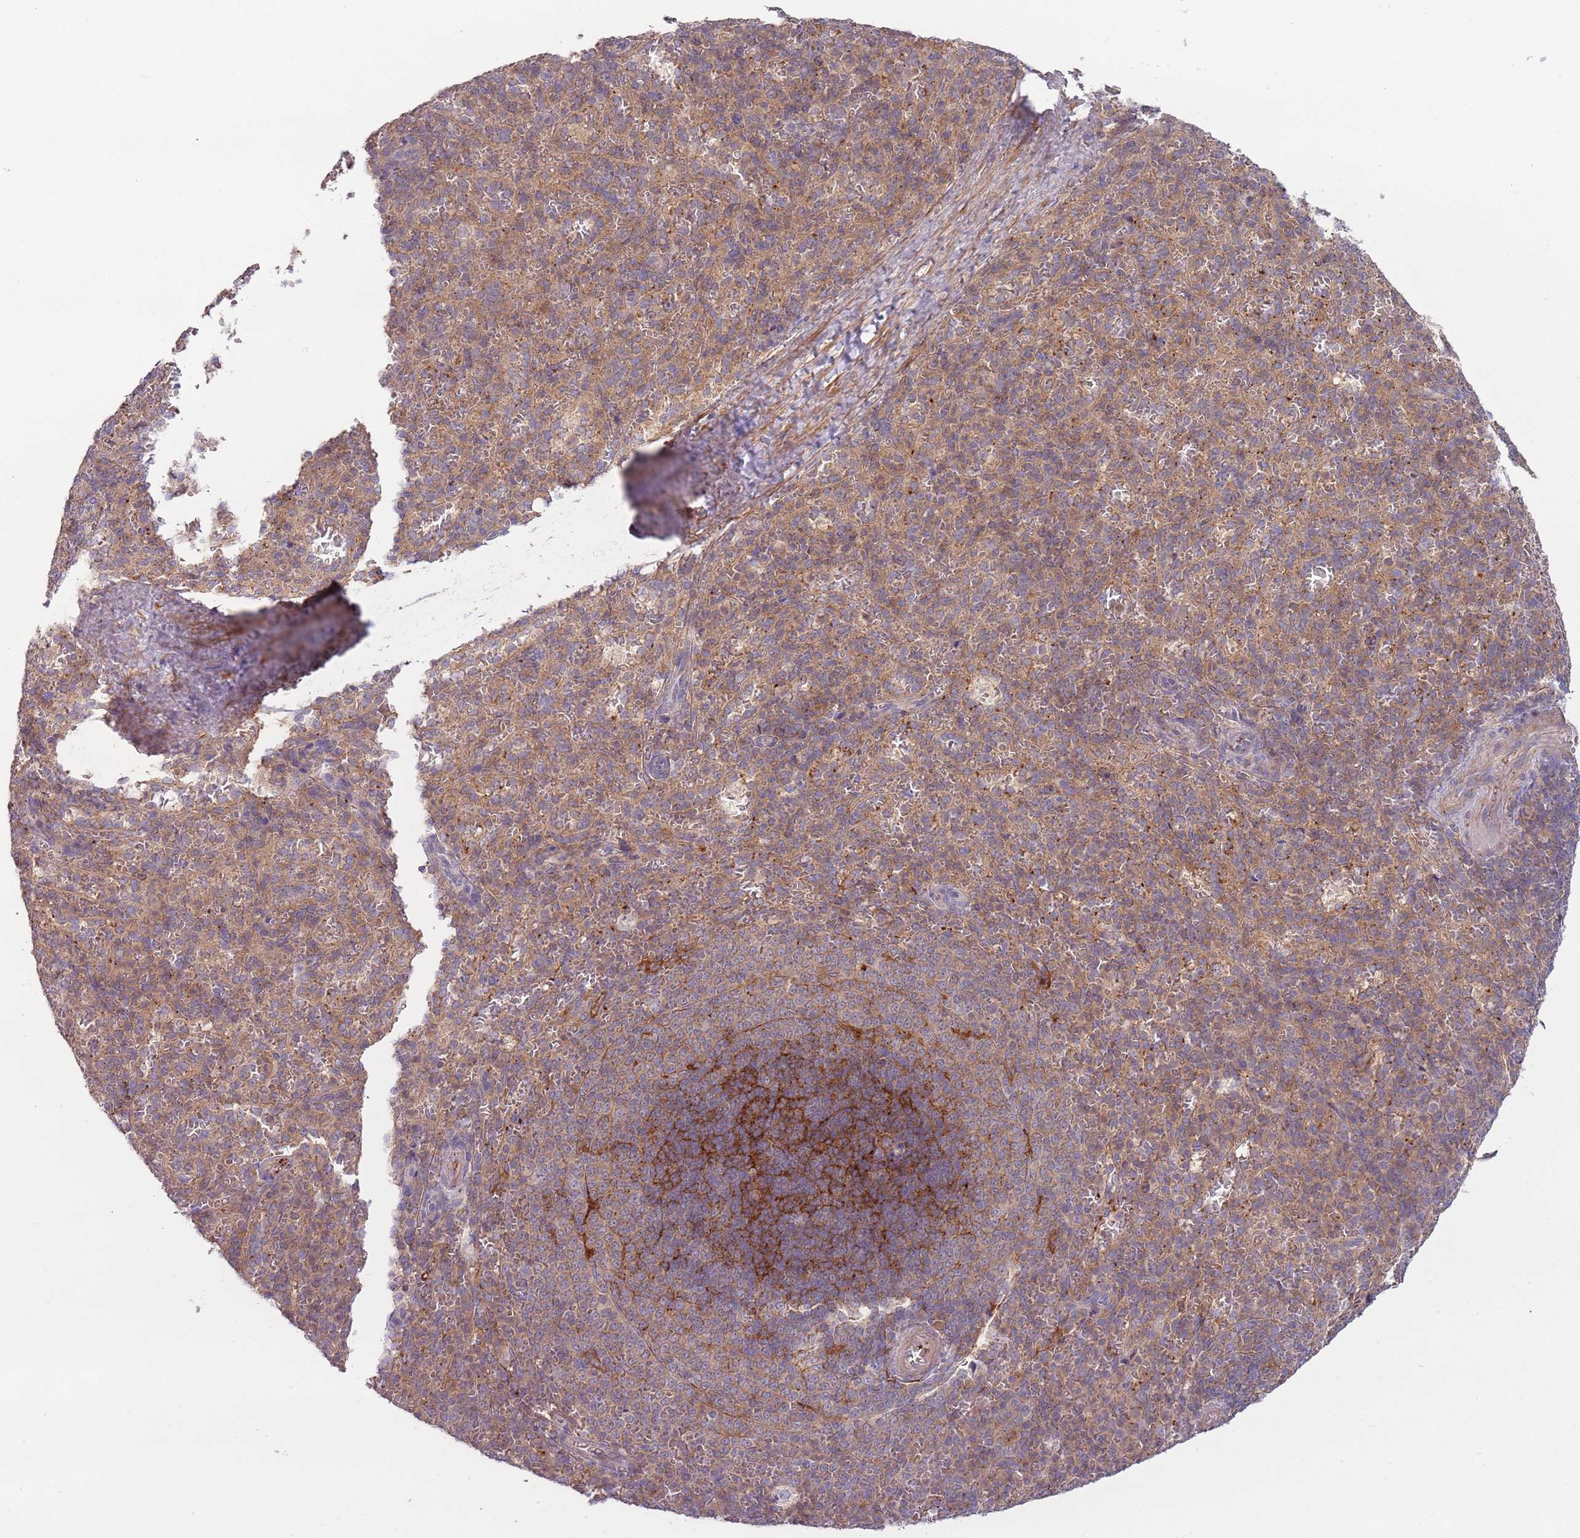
{"staining": {"intensity": "moderate", "quantity": "<25%", "location": "cytoplasmic/membranous"}, "tissue": "spleen", "cell_type": "Cells in red pulp", "image_type": "normal", "snomed": [{"axis": "morphology", "description": "Normal tissue, NOS"}, {"axis": "topography", "description": "Spleen"}], "caption": "A photomicrograph of spleen stained for a protein exhibits moderate cytoplasmic/membranous brown staining in cells in red pulp. (DAB (3,3'-diaminobenzidine) IHC, brown staining for protein, blue staining for nuclei).", "gene": "DTD2", "patient": {"sex": "female", "age": 21}}